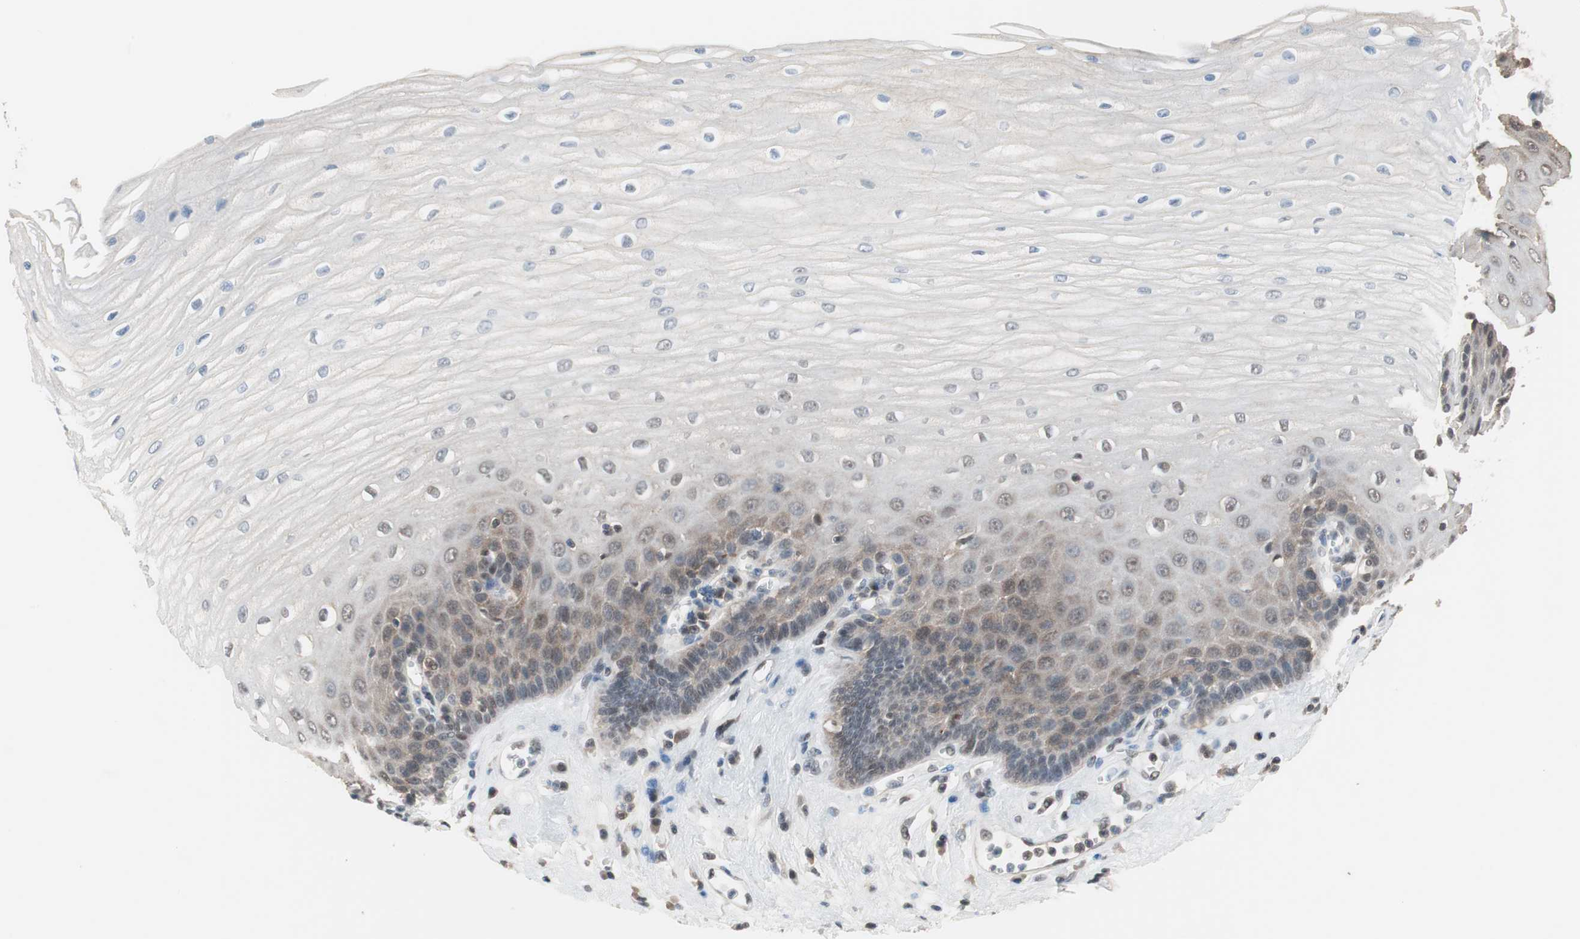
{"staining": {"intensity": "moderate", "quantity": "<25%", "location": "cytoplasmic/membranous,nuclear"}, "tissue": "esophagus", "cell_type": "Squamous epithelial cells", "image_type": "normal", "snomed": [{"axis": "morphology", "description": "Normal tissue, NOS"}, {"axis": "morphology", "description": "Squamous cell carcinoma, NOS"}, {"axis": "topography", "description": "Esophagus"}], "caption": "An IHC photomicrograph of benign tissue is shown. Protein staining in brown labels moderate cytoplasmic/membranous,nuclear positivity in esophagus within squamous epithelial cells. (DAB IHC, brown staining for protein, blue staining for nuclei).", "gene": "GART", "patient": {"sex": "male", "age": 65}}